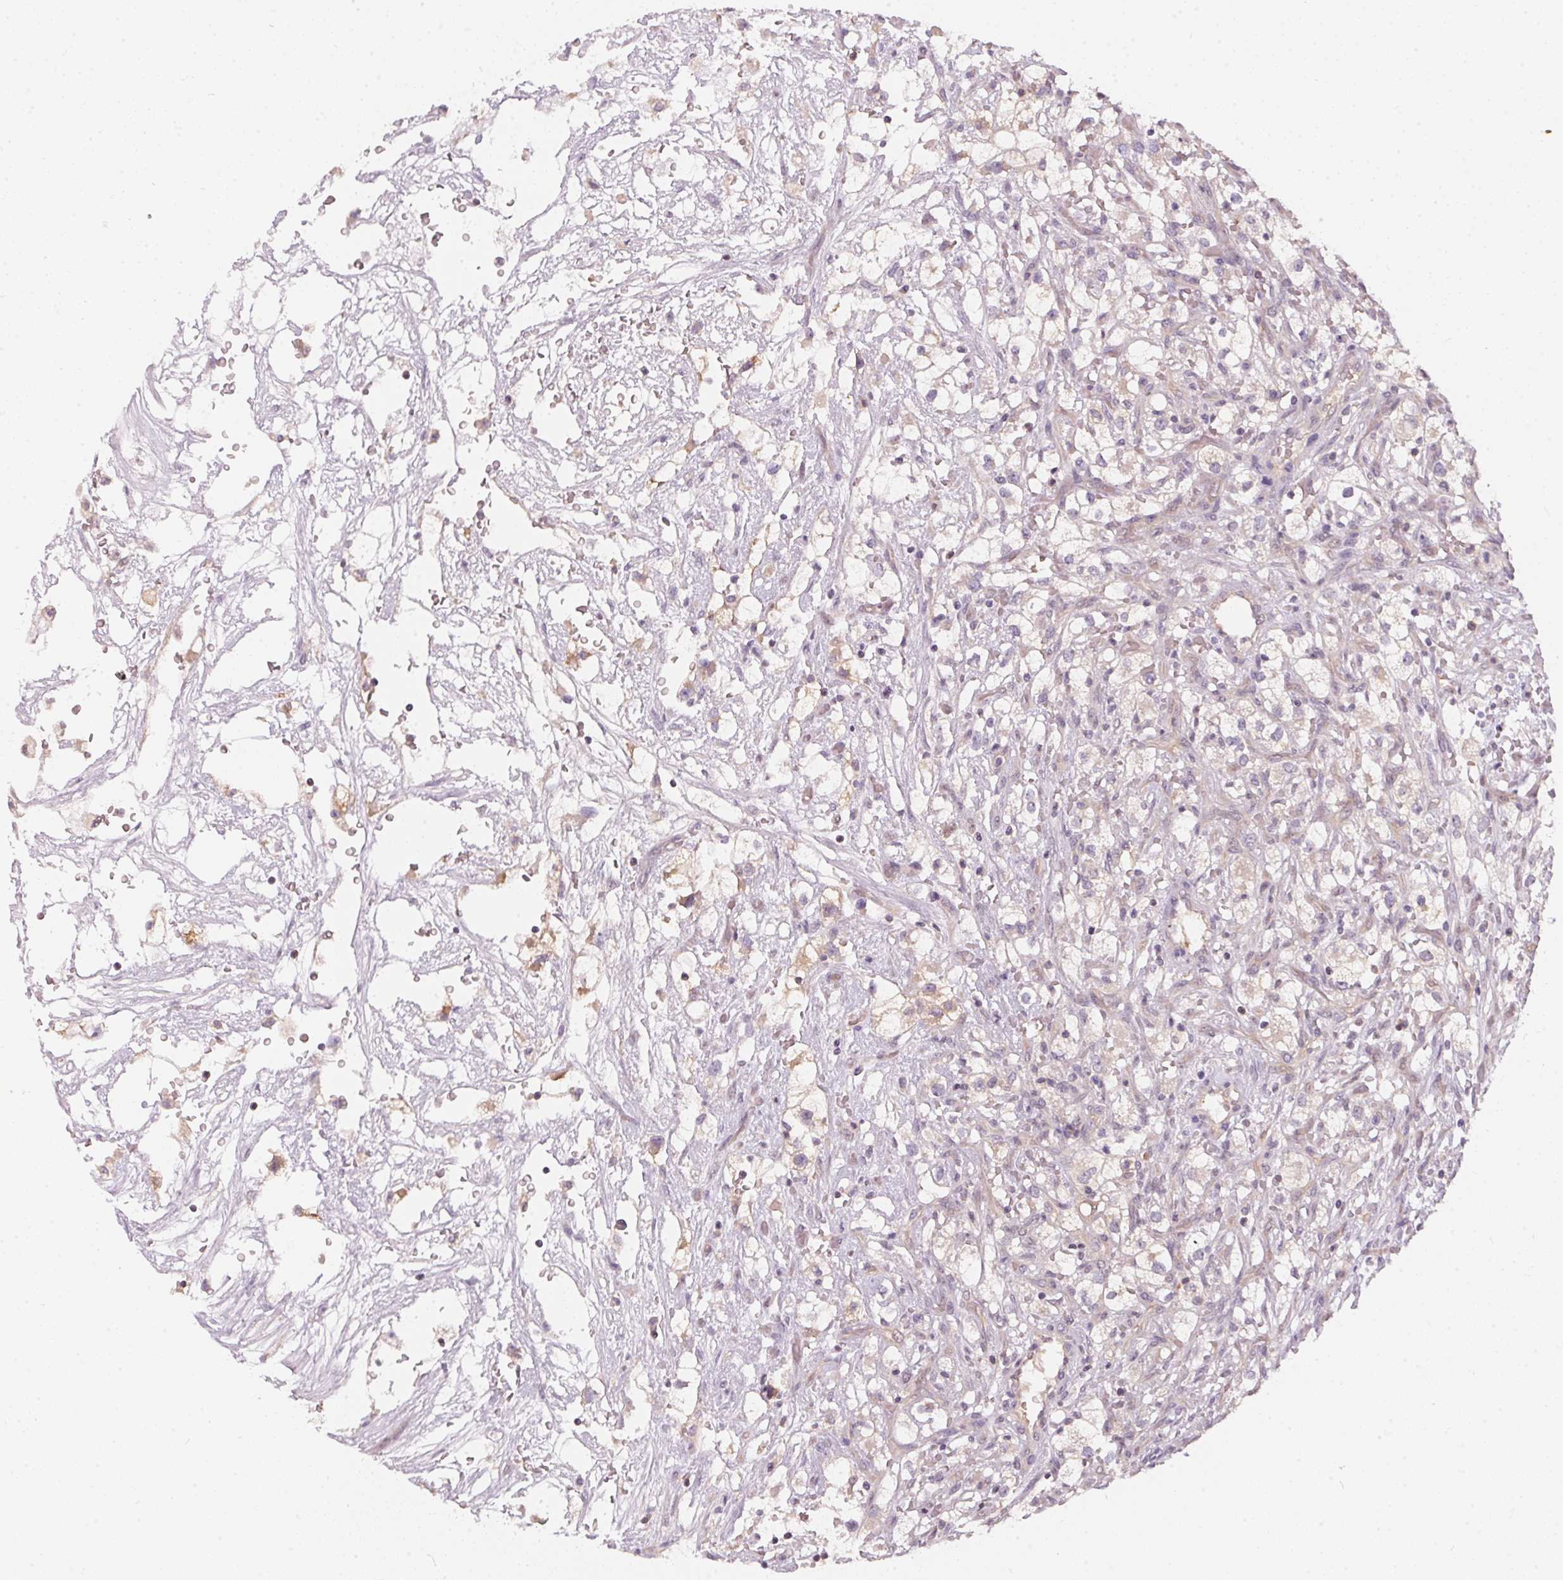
{"staining": {"intensity": "negative", "quantity": "none", "location": "none"}, "tissue": "renal cancer", "cell_type": "Tumor cells", "image_type": "cancer", "snomed": [{"axis": "morphology", "description": "Adenocarcinoma, NOS"}, {"axis": "topography", "description": "Kidney"}], "caption": "This is a micrograph of immunohistochemistry (IHC) staining of renal adenocarcinoma, which shows no expression in tumor cells.", "gene": "BLMH", "patient": {"sex": "male", "age": 59}}